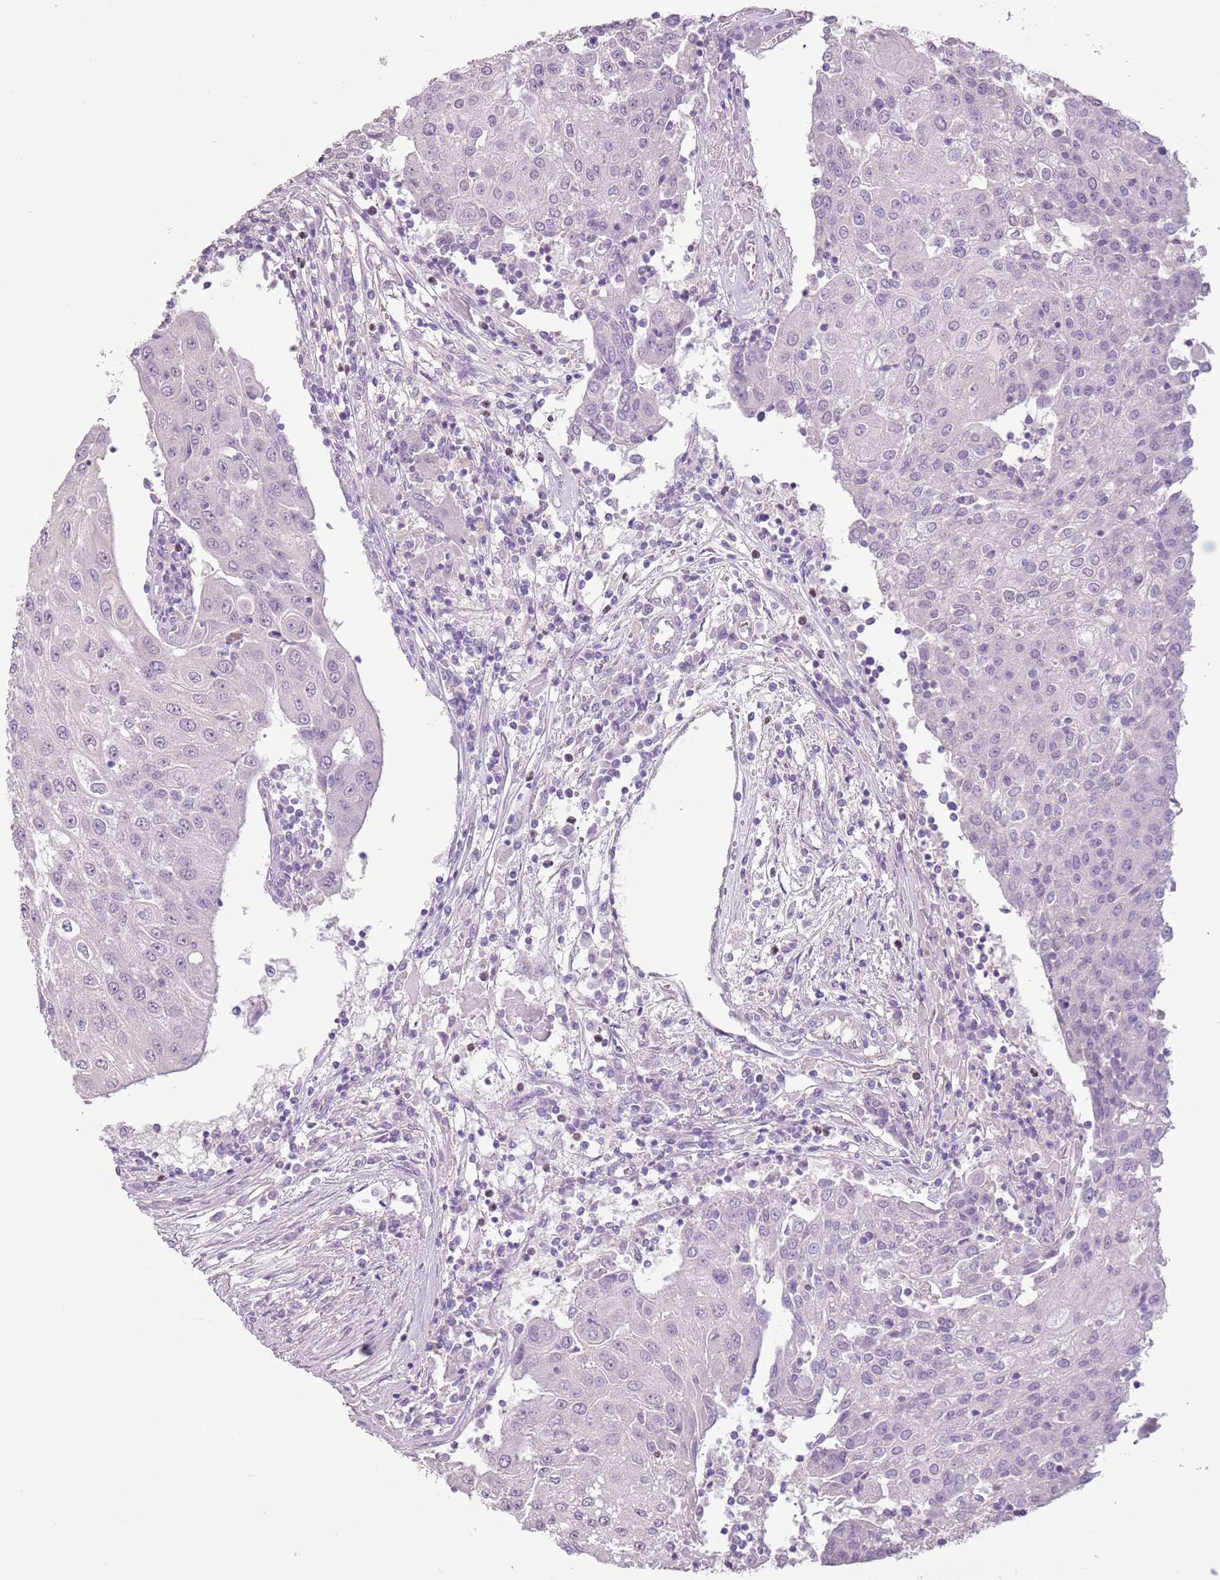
{"staining": {"intensity": "negative", "quantity": "none", "location": "none"}, "tissue": "urothelial cancer", "cell_type": "Tumor cells", "image_type": "cancer", "snomed": [{"axis": "morphology", "description": "Urothelial carcinoma, High grade"}, {"axis": "topography", "description": "Urinary bladder"}], "caption": "This is an IHC micrograph of human urothelial cancer. There is no expression in tumor cells.", "gene": "CELF6", "patient": {"sex": "female", "age": 85}}